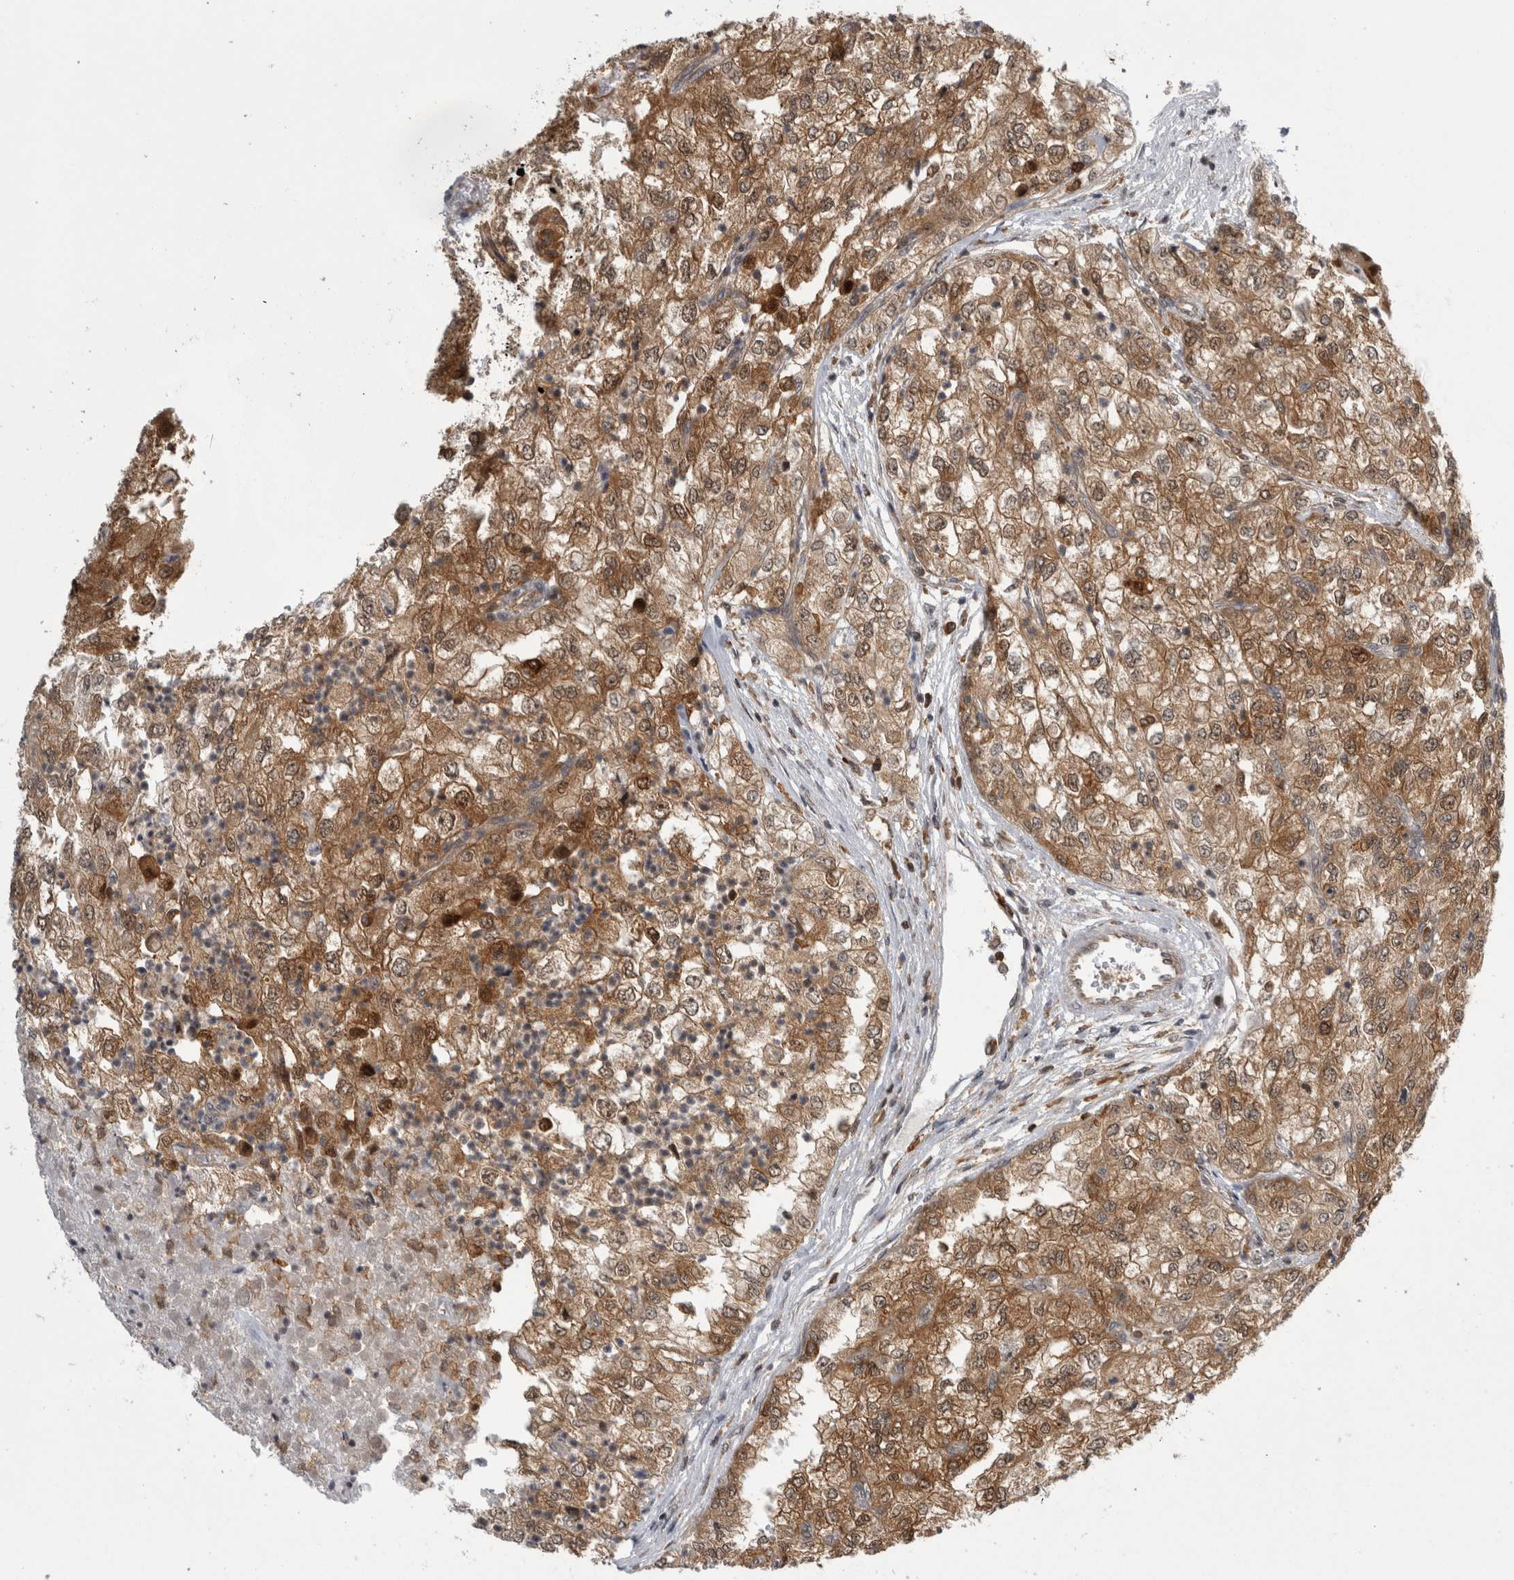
{"staining": {"intensity": "moderate", "quantity": ">75%", "location": "cytoplasmic/membranous,nuclear"}, "tissue": "renal cancer", "cell_type": "Tumor cells", "image_type": "cancer", "snomed": [{"axis": "morphology", "description": "Adenocarcinoma, NOS"}, {"axis": "topography", "description": "Kidney"}], "caption": "A brown stain shows moderate cytoplasmic/membranous and nuclear expression of a protein in renal cancer (adenocarcinoma) tumor cells.", "gene": "CACYBP", "patient": {"sex": "female", "age": 54}}